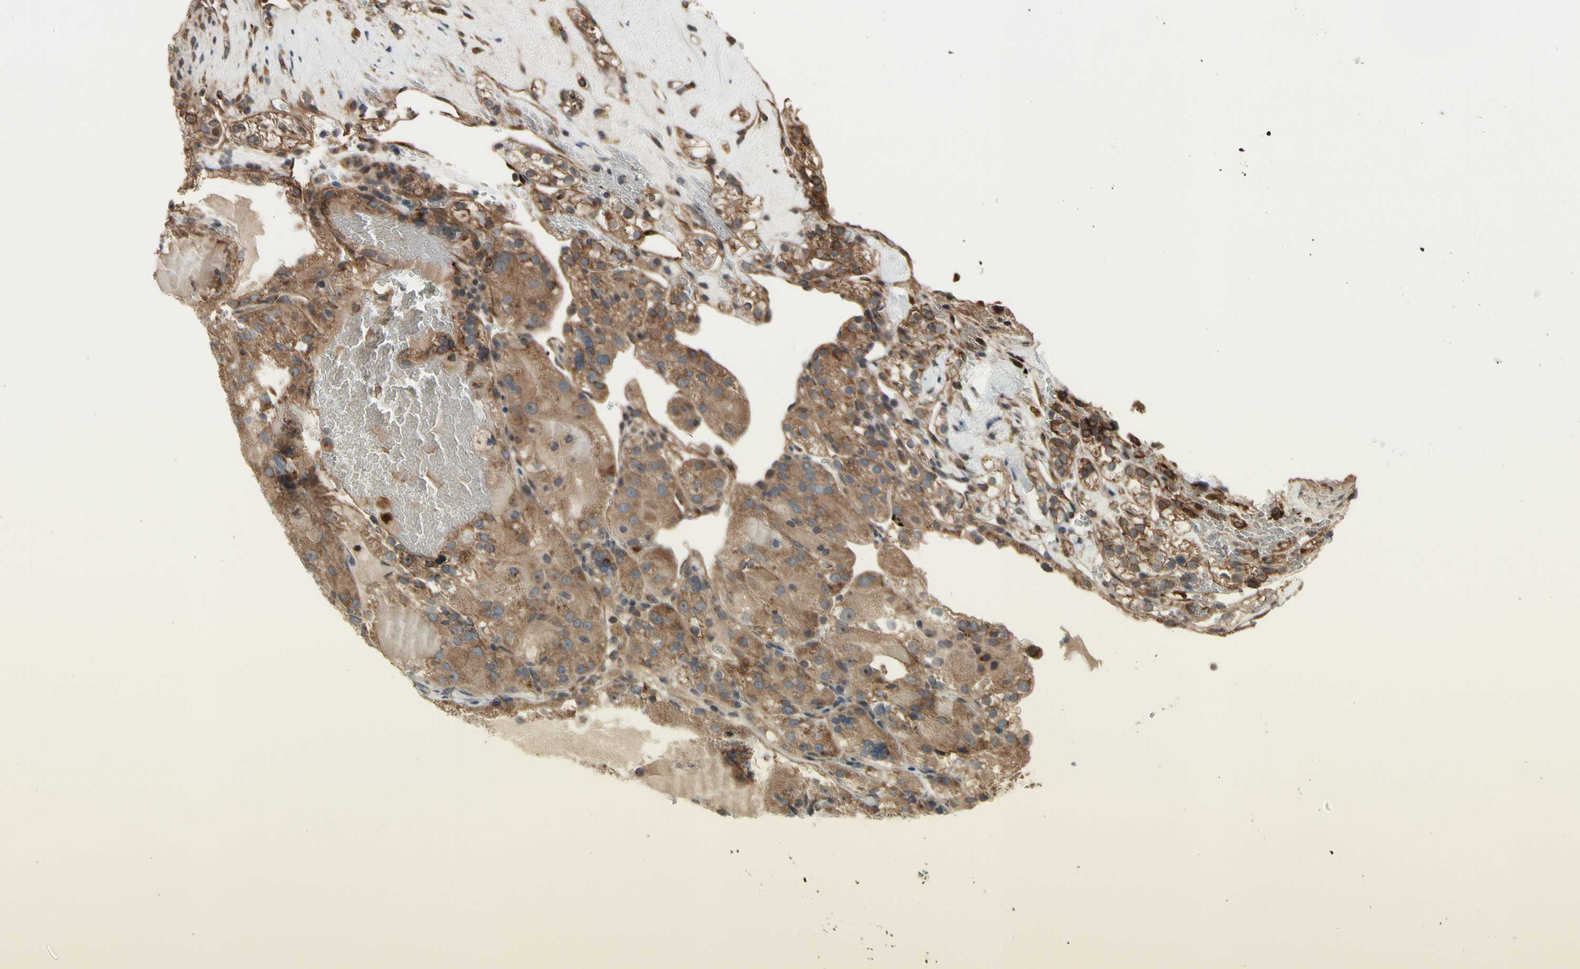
{"staining": {"intensity": "moderate", "quantity": ">75%", "location": "cytoplasmic/membranous"}, "tissue": "renal cancer", "cell_type": "Tumor cells", "image_type": "cancer", "snomed": [{"axis": "morphology", "description": "Normal tissue, NOS"}, {"axis": "morphology", "description": "Adenocarcinoma, NOS"}, {"axis": "topography", "description": "Kidney"}], "caption": "The image demonstrates immunohistochemical staining of renal cancer. There is moderate cytoplasmic/membranous positivity is appreciated in approximately >75% of tumor cells.", "gene": "SLC39A9", "patient": {"sex": "male", "age": 61}}